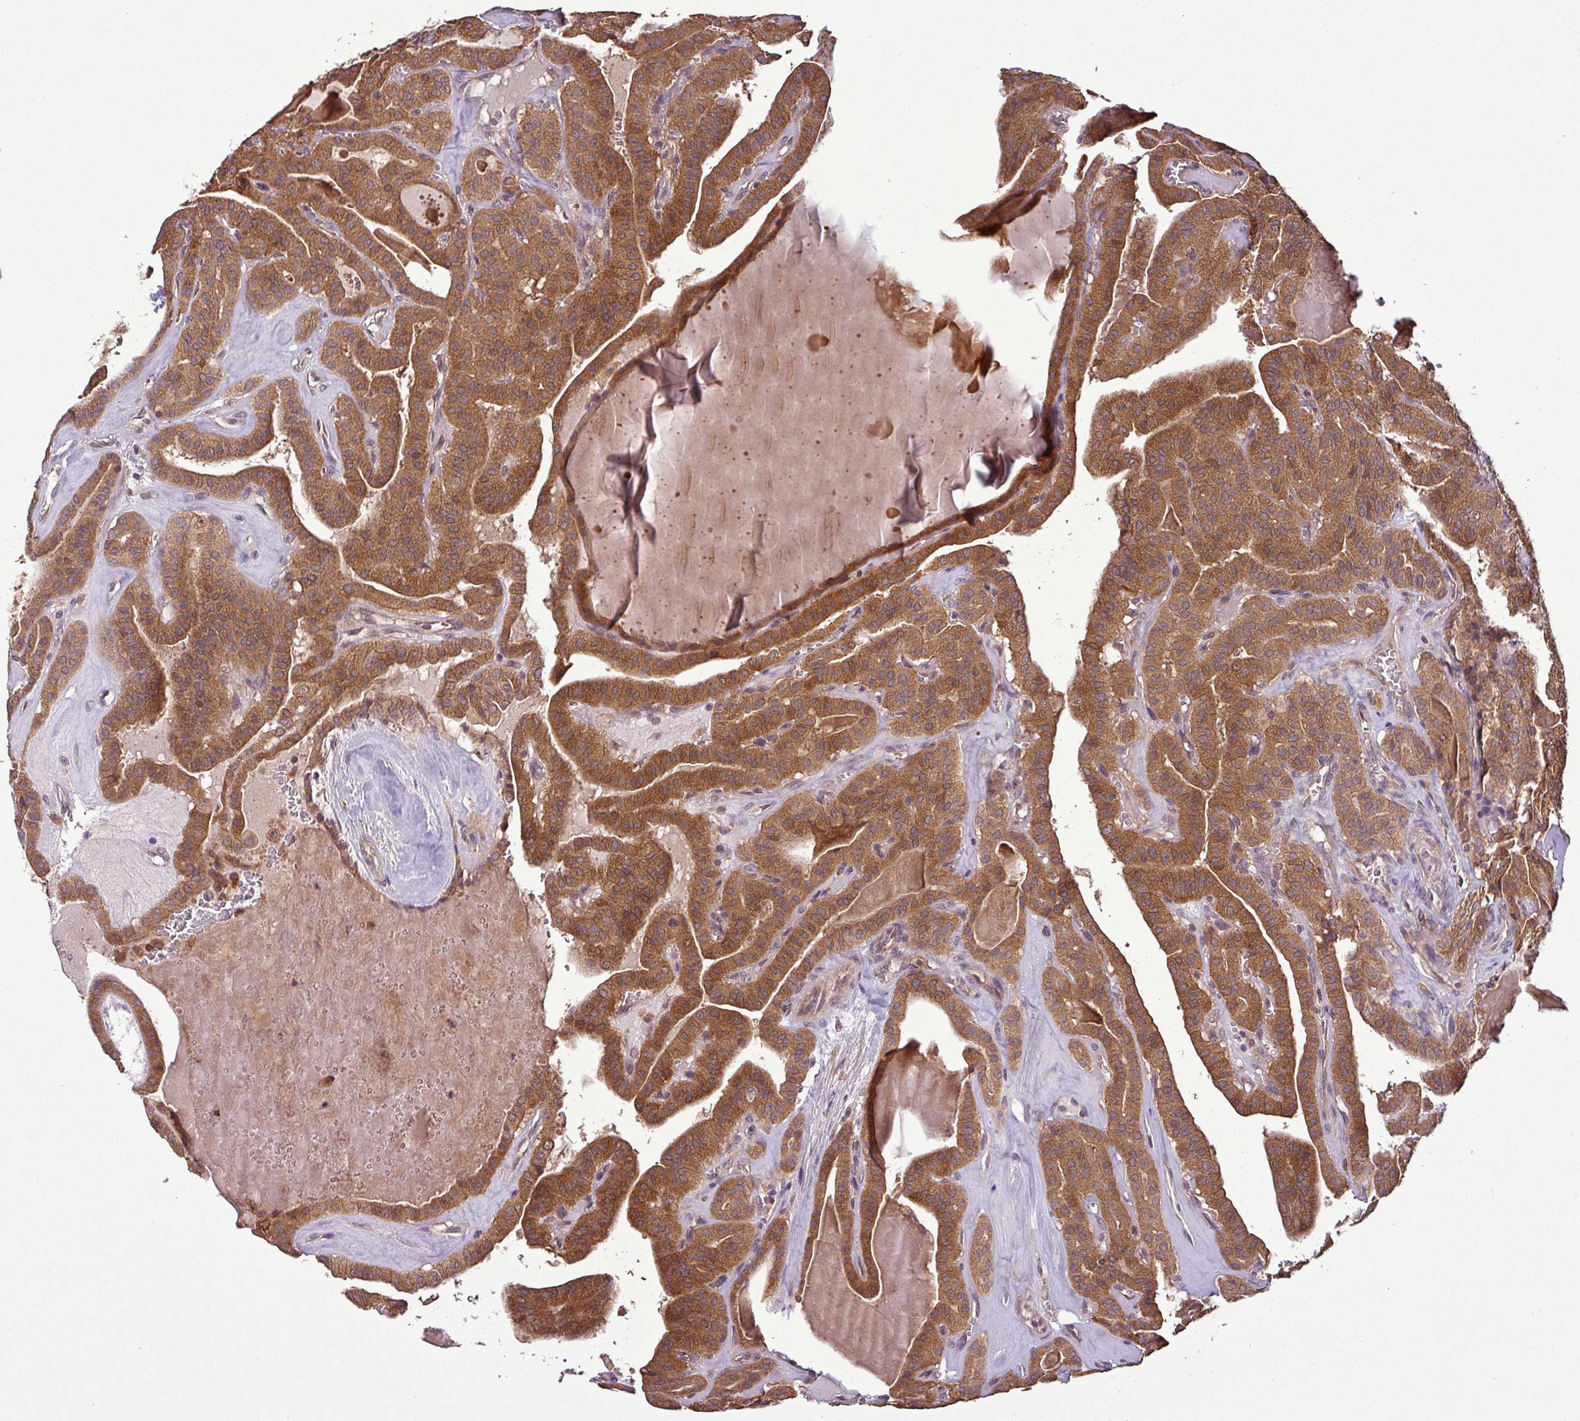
{"staining": {"intensity": "moderate", "quantity": ">75%", "location": "cytoplasmic/membranous"}, "tissue": "thyroid cancer", "cell_type": "Tumor cells", "image_type": "cancer", "snomed": [{"axis": "morphology", "description": "Papillary adenocarcinoma, NOS"}, {"axis": "topography", "description": "Thyroid gland"}], "caption": "Protein staining demonstrates moderate cytoplasmic/membranous staining in about >75% of tumor cells in thyroid cancer. (IHC, brightfield microscopy, high magnification).", "gene": "NT5C3A", "patient": {"sex": "male", "age": 52}}